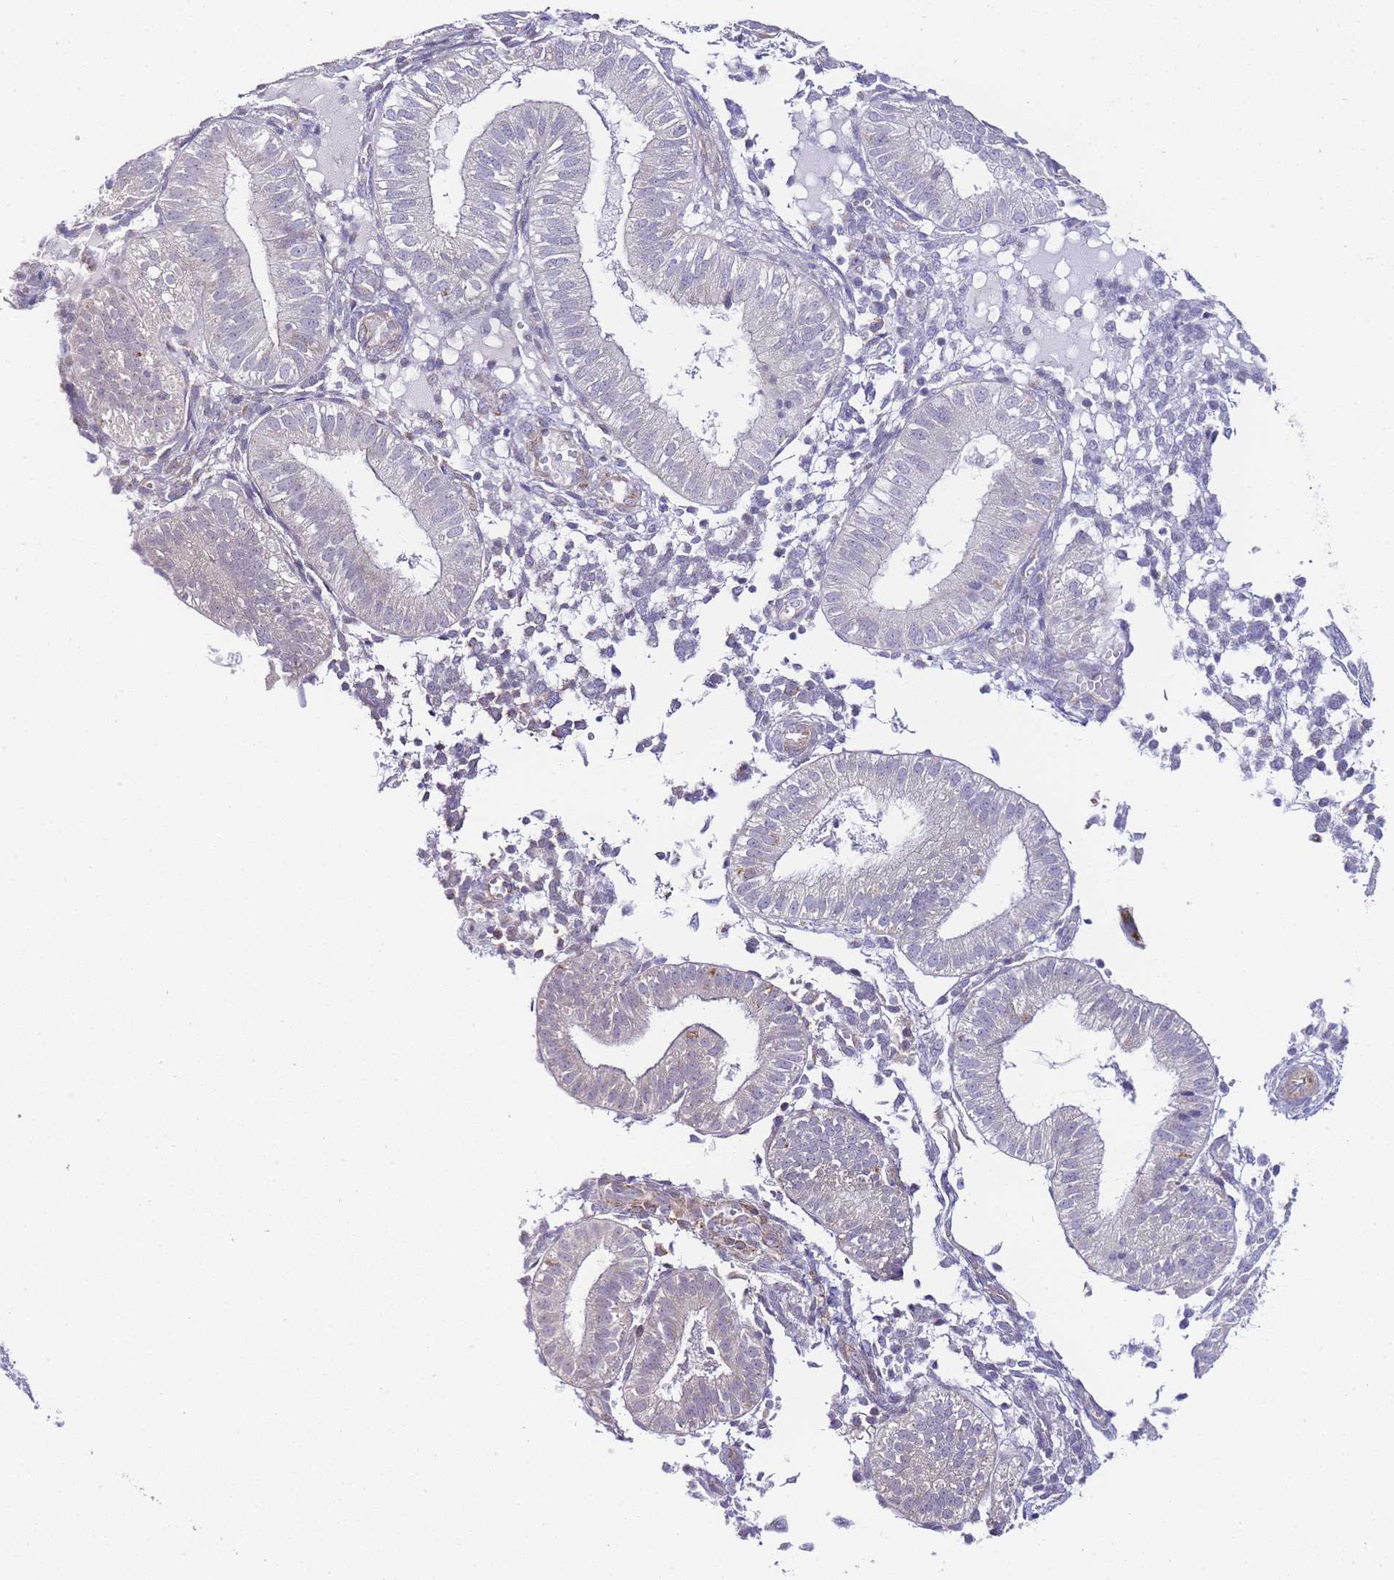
{"staining": {"intensity": "negative", "quantity": "none", "location": "none"}, "tissue": "endometrium", "cell_type": "Cells in endometrial stroma", "image_type": "normal", "snomed": [{"axis": "morphology", "description": "Normal tissue, NOS"}, {"axis": "topography", "description": "Endometrium"}], "caption": "This is a photomicrograph of immunohistochemistry (IHC) staining of unremarkable endometrium, which shows no positivity in cells in endometrial stroma.", "gene": "PDCD7", "patient": {"sex": "female", "age": 39}}